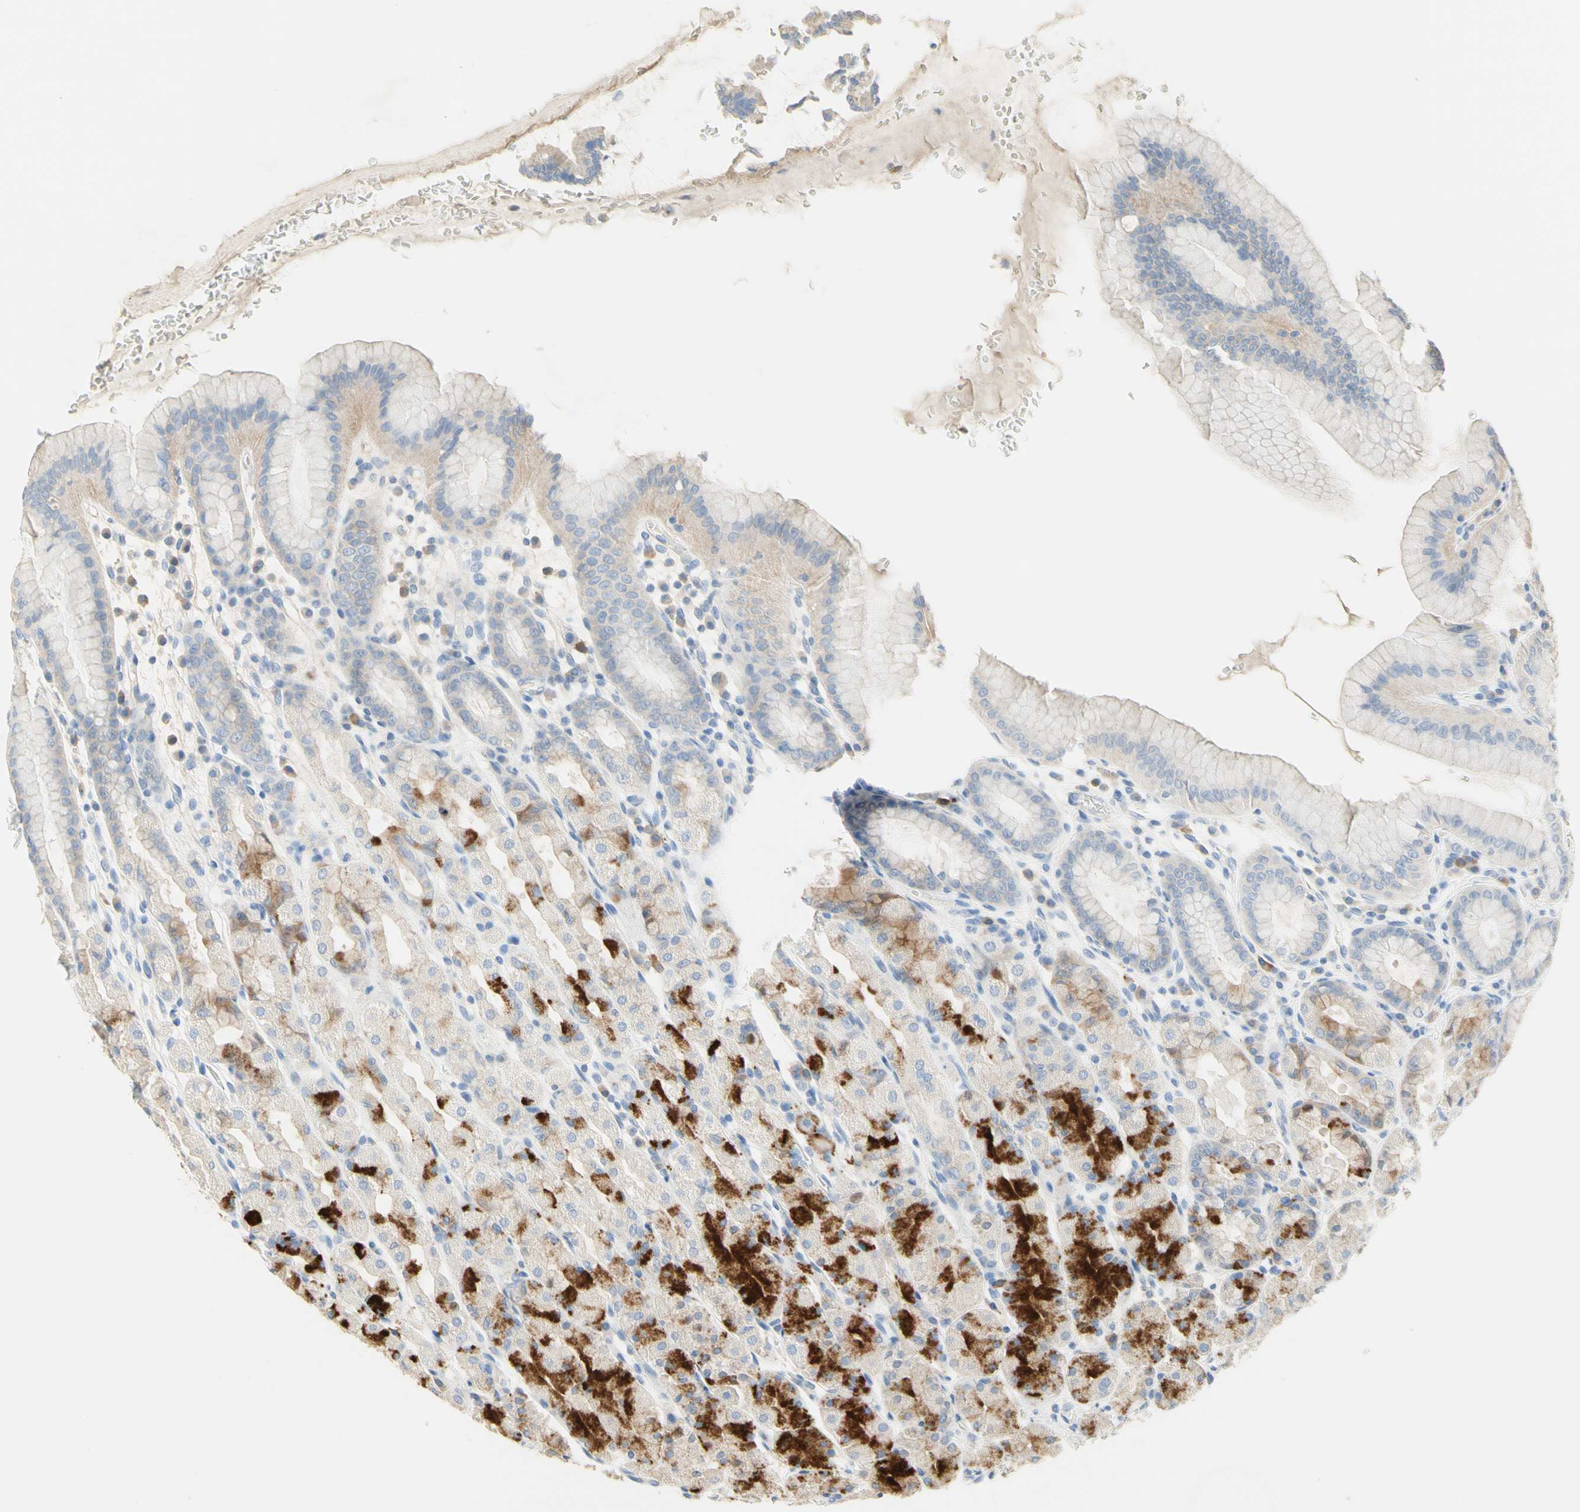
{"staining": {"intensity": "strong", "quantity": "25%-75%", "location": "cytoplasmic/membranous"}, "tissue": "stomach", "cell_type": "Glandular cells", "image_type": "normal", "snomed": [{"axis": "morphology", "description": "Normal tissue, NOS"}, {"axis": "topography", "description": "Stomach, upper"}], "caption": "Immunohistochemical staining of normal stomach reveals high levels of strong cytoplasmic/membranous positivity in approximately 25%-75% of glandular cells. The staining was performed using DAB, with brown indicating positive protein expression. Nuclei are stained blue with hematoxylin.", "gene": "NECTIN4", "patient": {"sex": "male", "age": 68}}